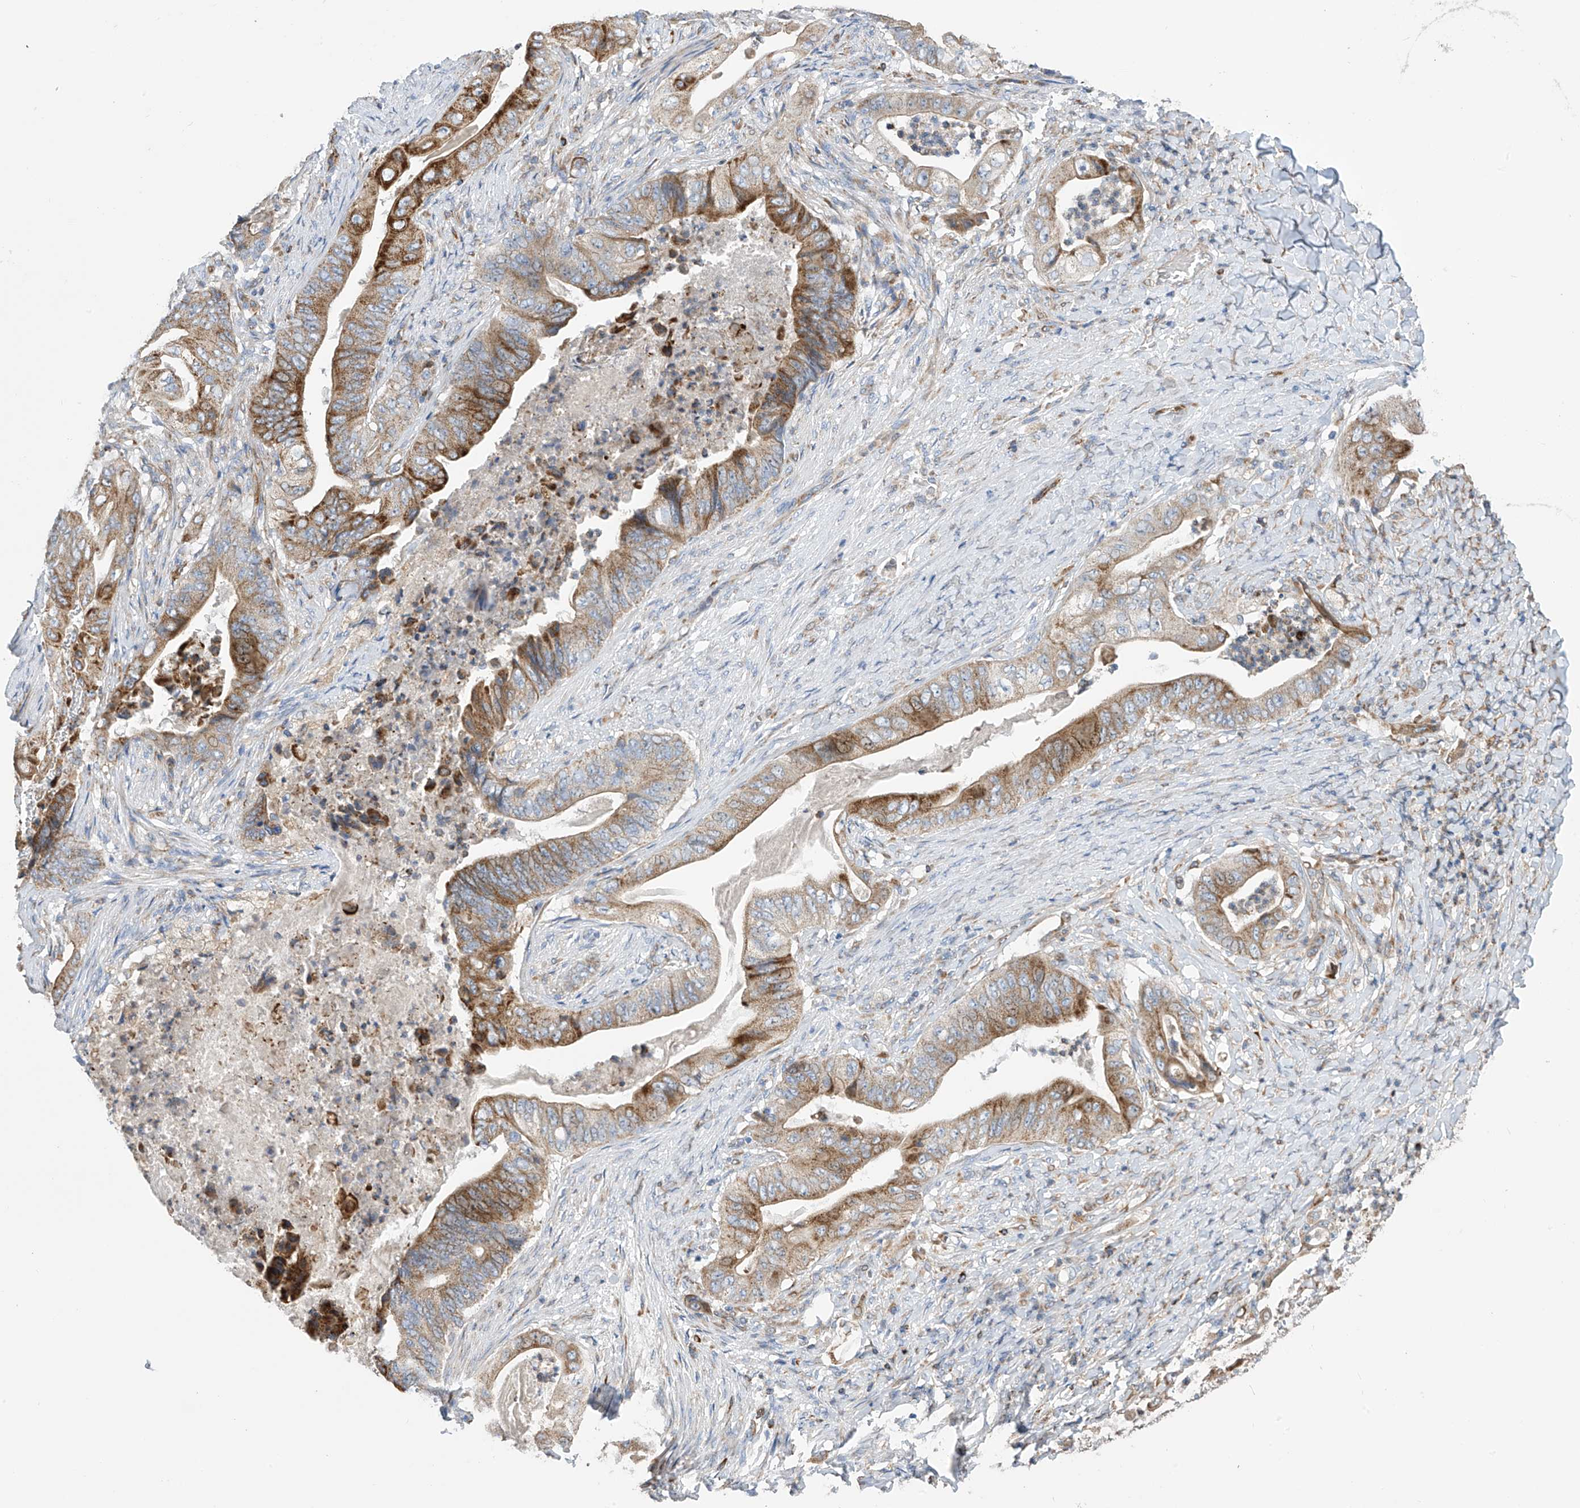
{"staining": {"intensity": "moderate", "quantity": "25%-75%", "location": "cytoplasmic/membranous"}, "tissue": "stomach cancer", "cell_type": "Tumor cells", "image_type": "cancer", "snomed": [{"axis": "morphology", "description": "Adenocarcinoma, NOS"}, {"axis": "topography", "description": "Stomach"}], "caption": "Human stomach adenocarcinoma stained with a brown dye exhibits moderate cytoplasmic/membranous positive staining in about 25%-75% of tumor cells.", "gene": "EIF5B", "patient": {"sex": "female", "age": 73}}